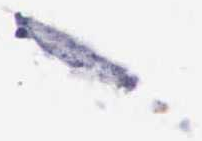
{"staining": {"intensity": "negative", "quantity": "none", "location": "none"}, "tissue": "prostate cancer", "cell_type": "Tumor cells", "image_type": "cancer", "snomed": [{"axis": "morphology", "description": "Adenocarcinoma, Medium grade"}, {"axis": "topography", "description": "Prostate"}], "caption": "A micrograph of human prostate cancer (adenocarcinoma (medium-grade)) is negative for staining in tumor cells. (DAB IHC with hematoxylin counter stain).", "gene": "LGALS1", "patient": {"sex": "male", "age": 65}}